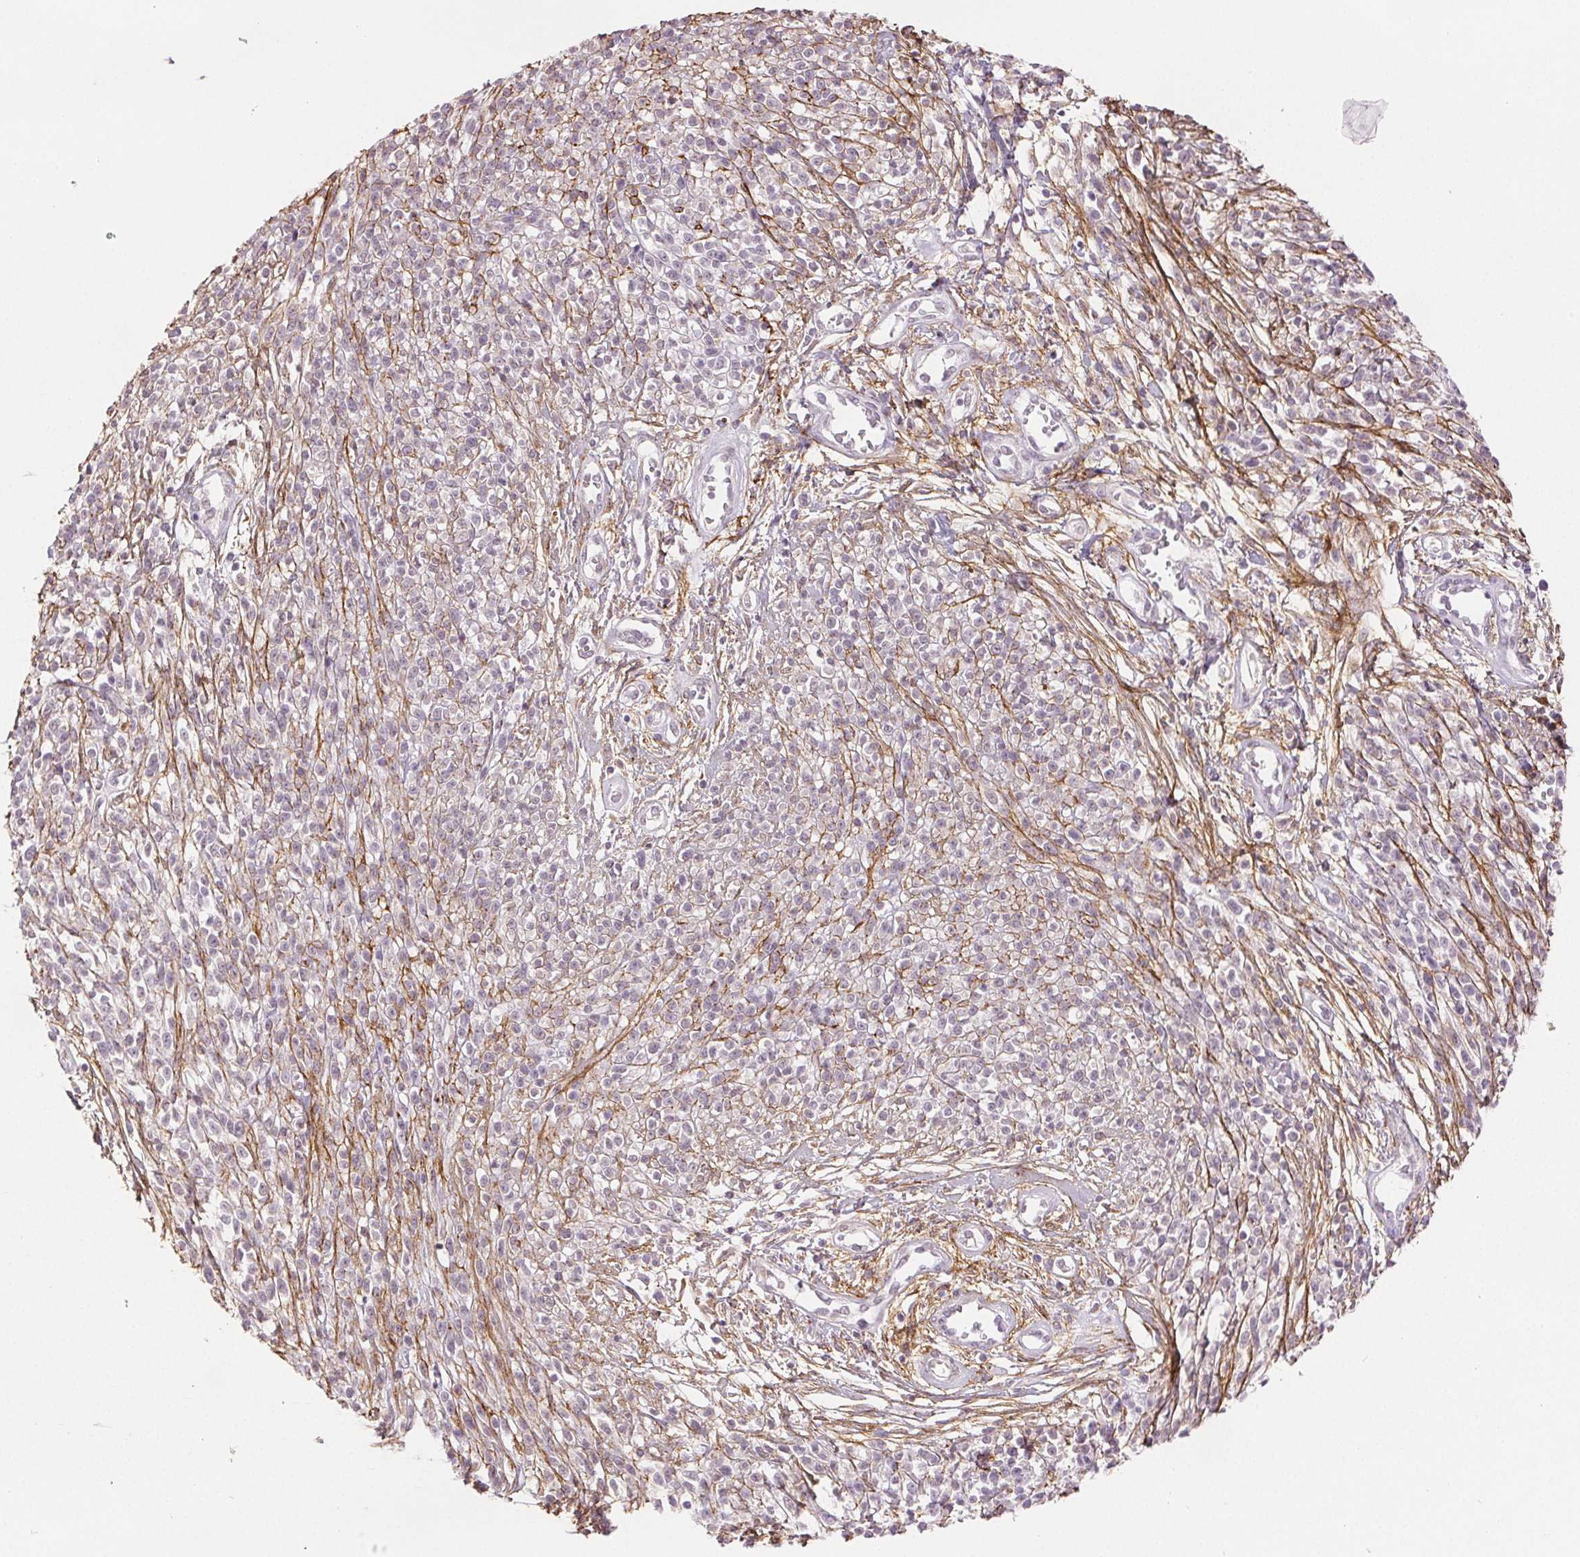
{"staining": {"intensity": "moderate", "quantity": "<25%", "location": "cytoplasmic/membranous"}, "tissue": "melanoma", "cell_type": "Tumor cells", "image_type": "cancer", "snomed": [{"axis": "morphology", "description": "Malignant melanoma, NOS"}, {"axis": "topography", "description": "Skin"}, {"axis": "topography", "description": "Skin of trunk"}], "caption": "A high-resolution image shows immunohistochemistry (IHC) staining of melanoma, which displays moderate cytoplasmic/membranous expression in approximately <25% of tumor cells.", "gene": "FBN1", "patient": {"sex": "male", "age": 74}}